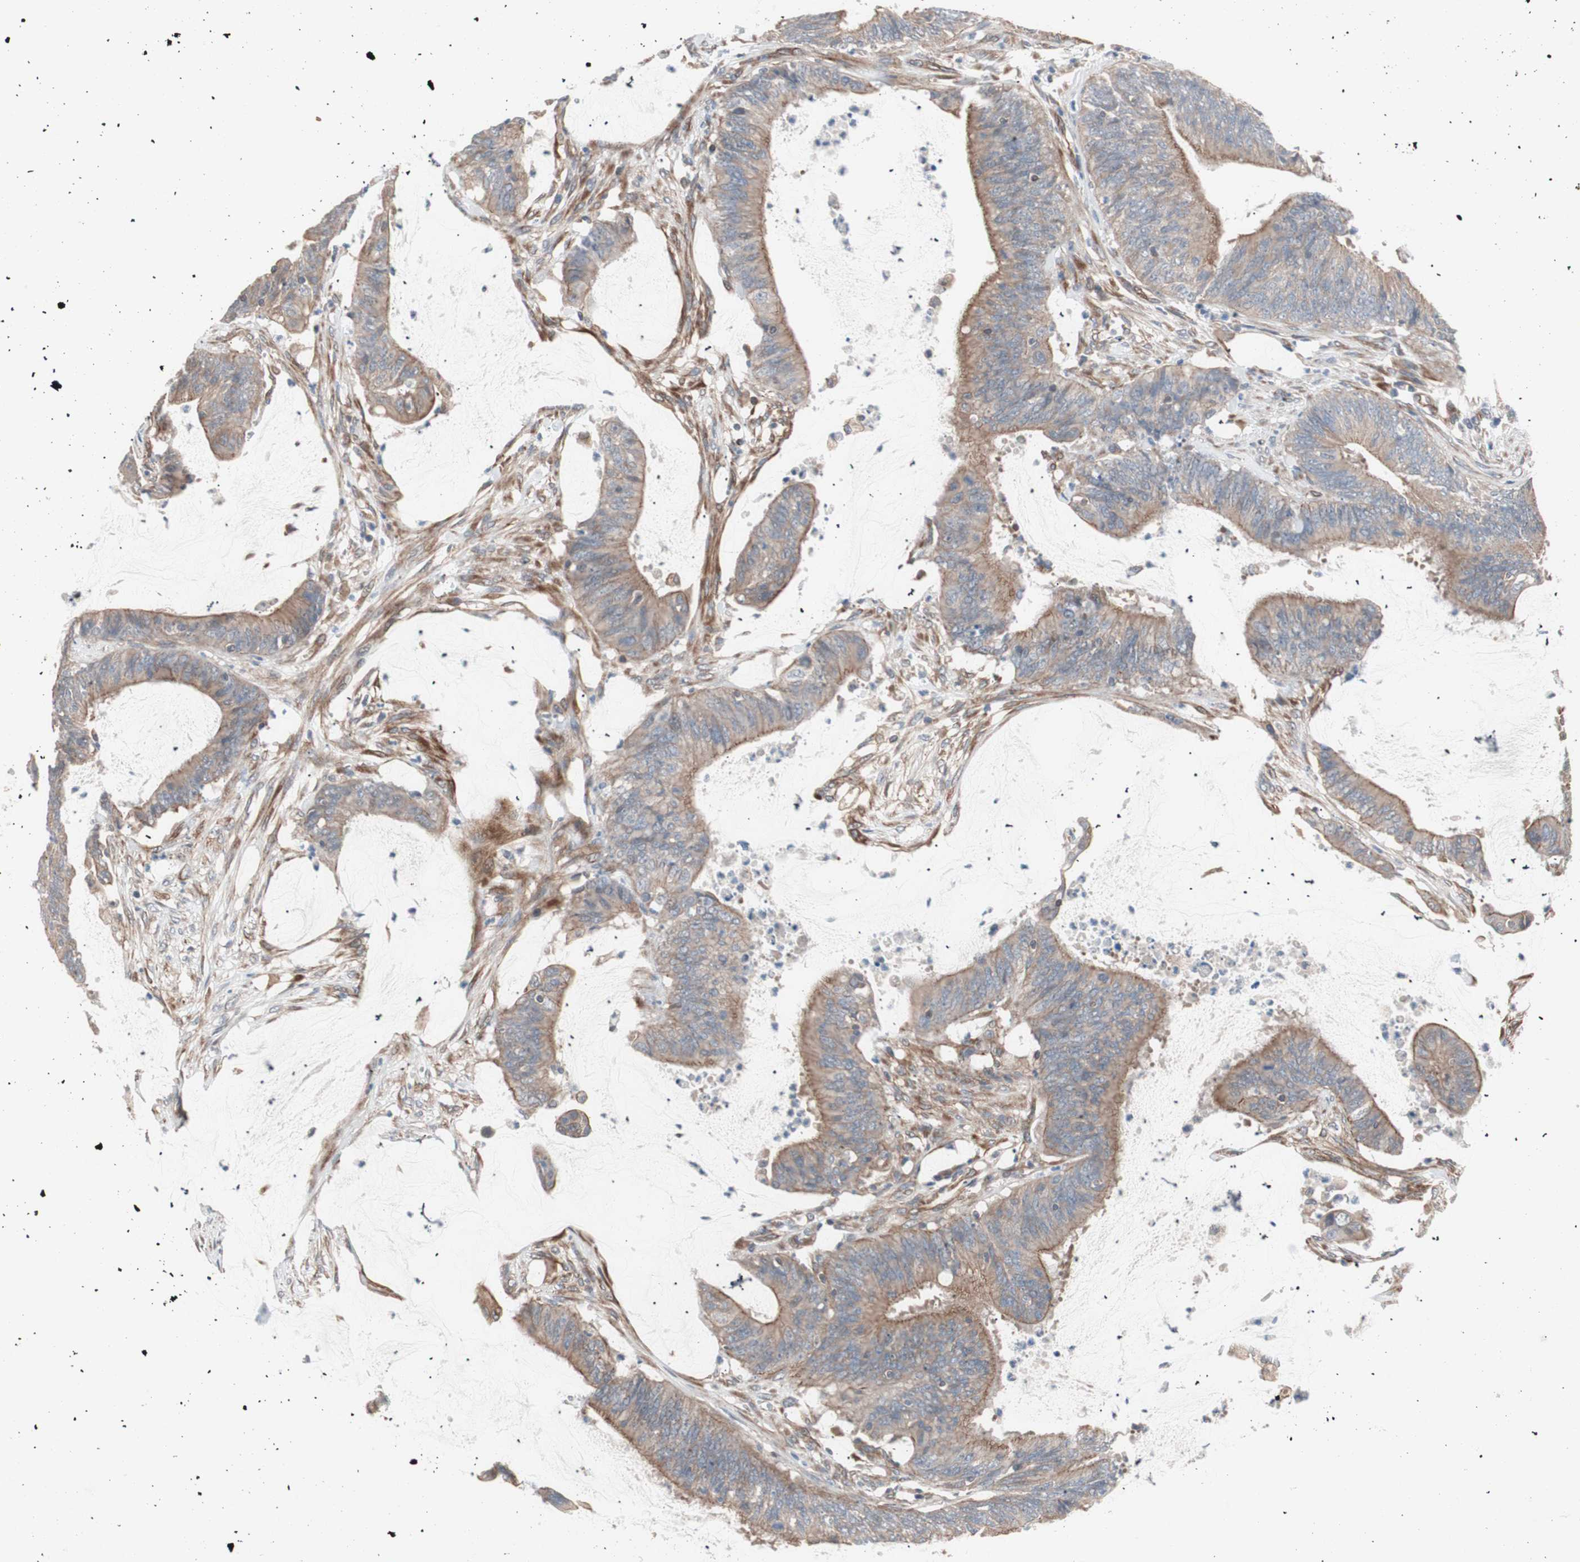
{"staining": {"intensity": "weak", "quantity": "25%-75%", "location": "cytoplasmic/membranous"}, "tissue": "colorectal cancer", "cell_type": "Tumor cells", "image_type": "cancer", "snomed": [{"axis": "morphology", "description": "Adenocarcinoma, NOS"}, {"axis": "topography", "description": "Rectum"}], "caption": "Brown immunohistochemical staining in human colorectal cancer reveals weak cytoplasmic/membranous positivity in approximately 25%-75% of tumor cells.", "gene": "SMG1", "patient": {"sex": "female", "age": 66}}